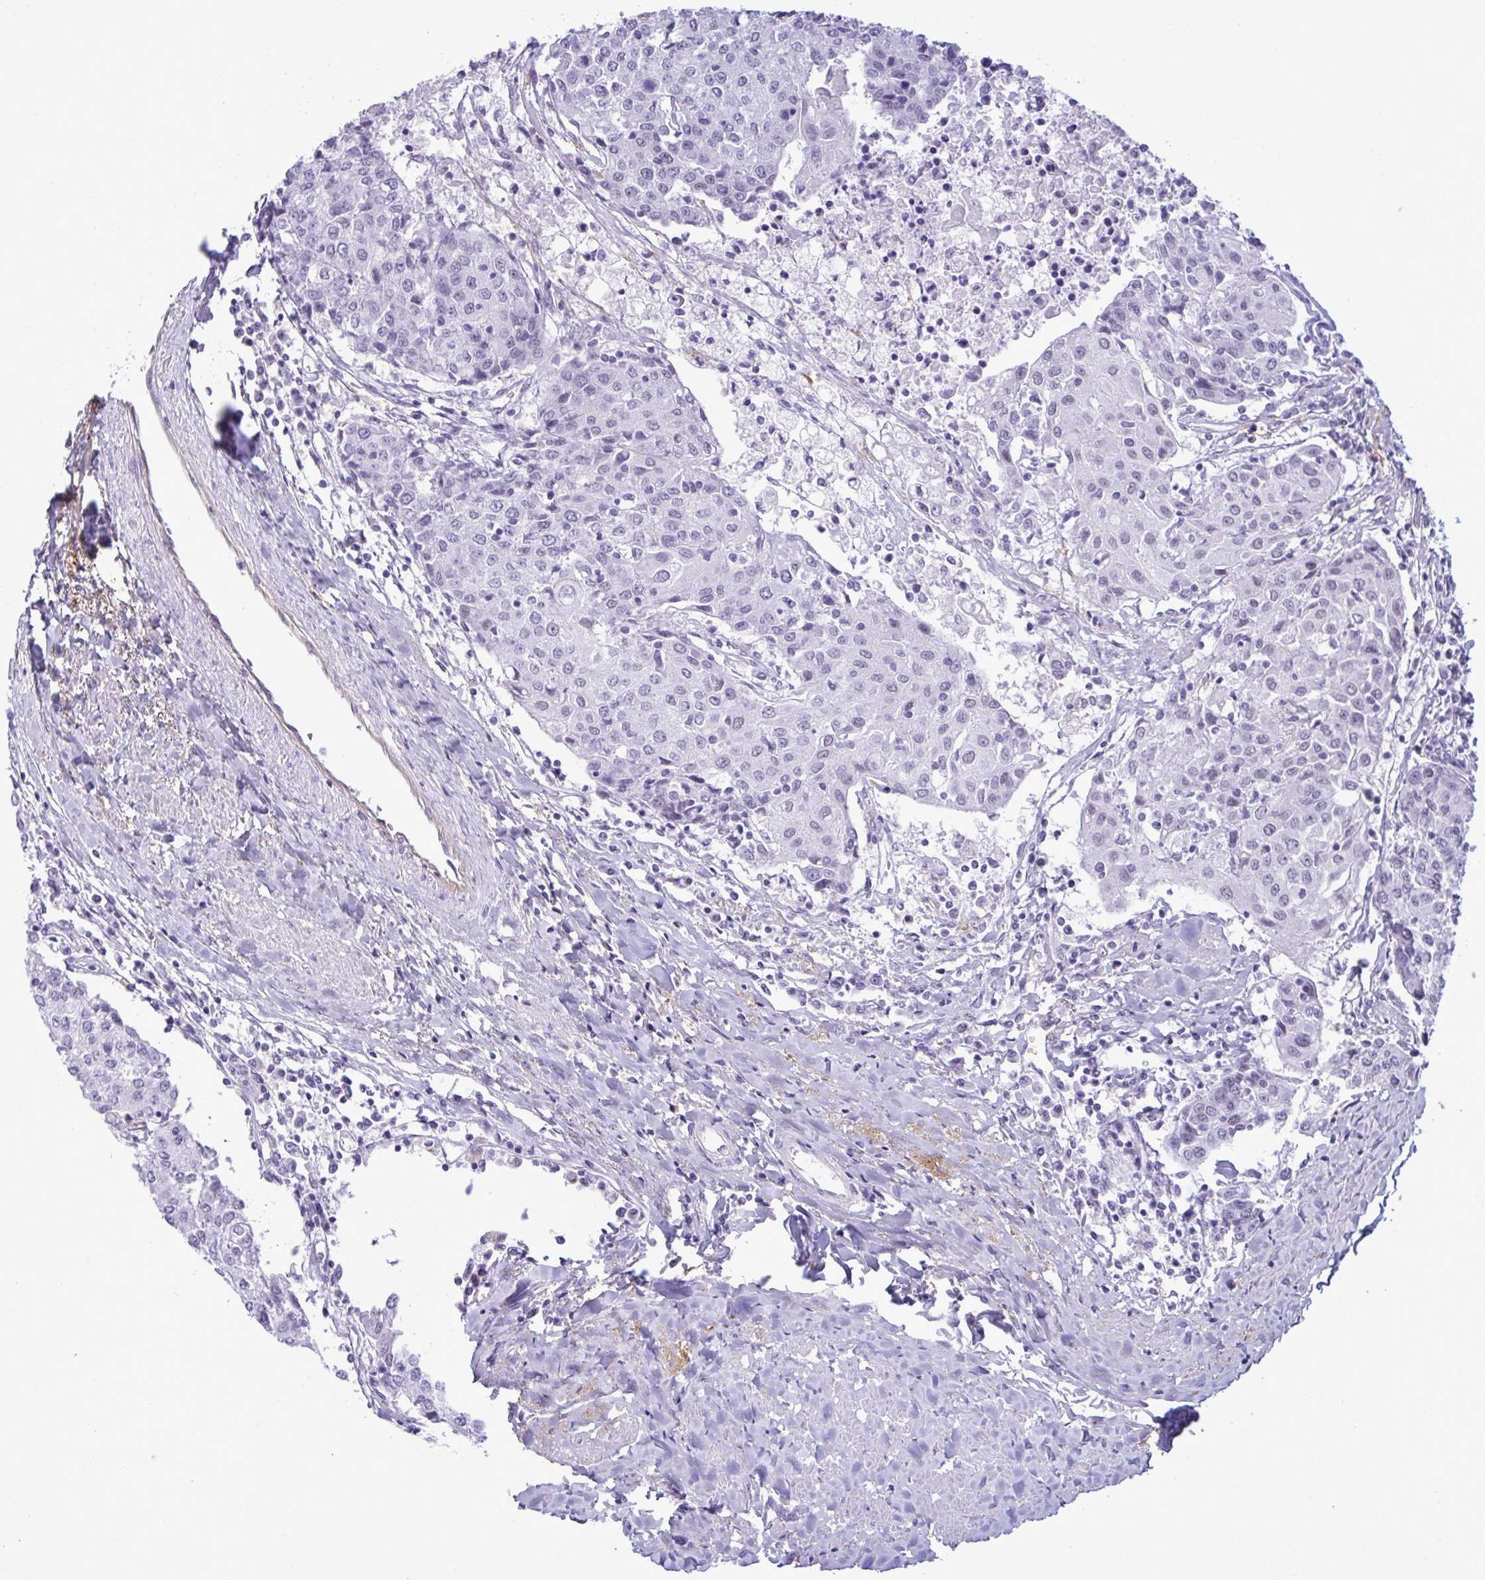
{"staining": {"intensity": "negative", "quantity": "none", "location": "none"}, "tissue": "urothelial cancer", "cell_type": "Tumor cells", "image_type": "cancer", "snomed": [{"axis": "morphology", "description": "Urothelial carcinoma, High grade"}, {"axis": "topography", "description": "Urinary bladder"}], "caption": "Immunohistochemical staining of human high-grade urothelial carcinoma displays no significant positivity in tumor cells.", "gene": "ELN", "patient": {"sex": "female", "age": 85}}